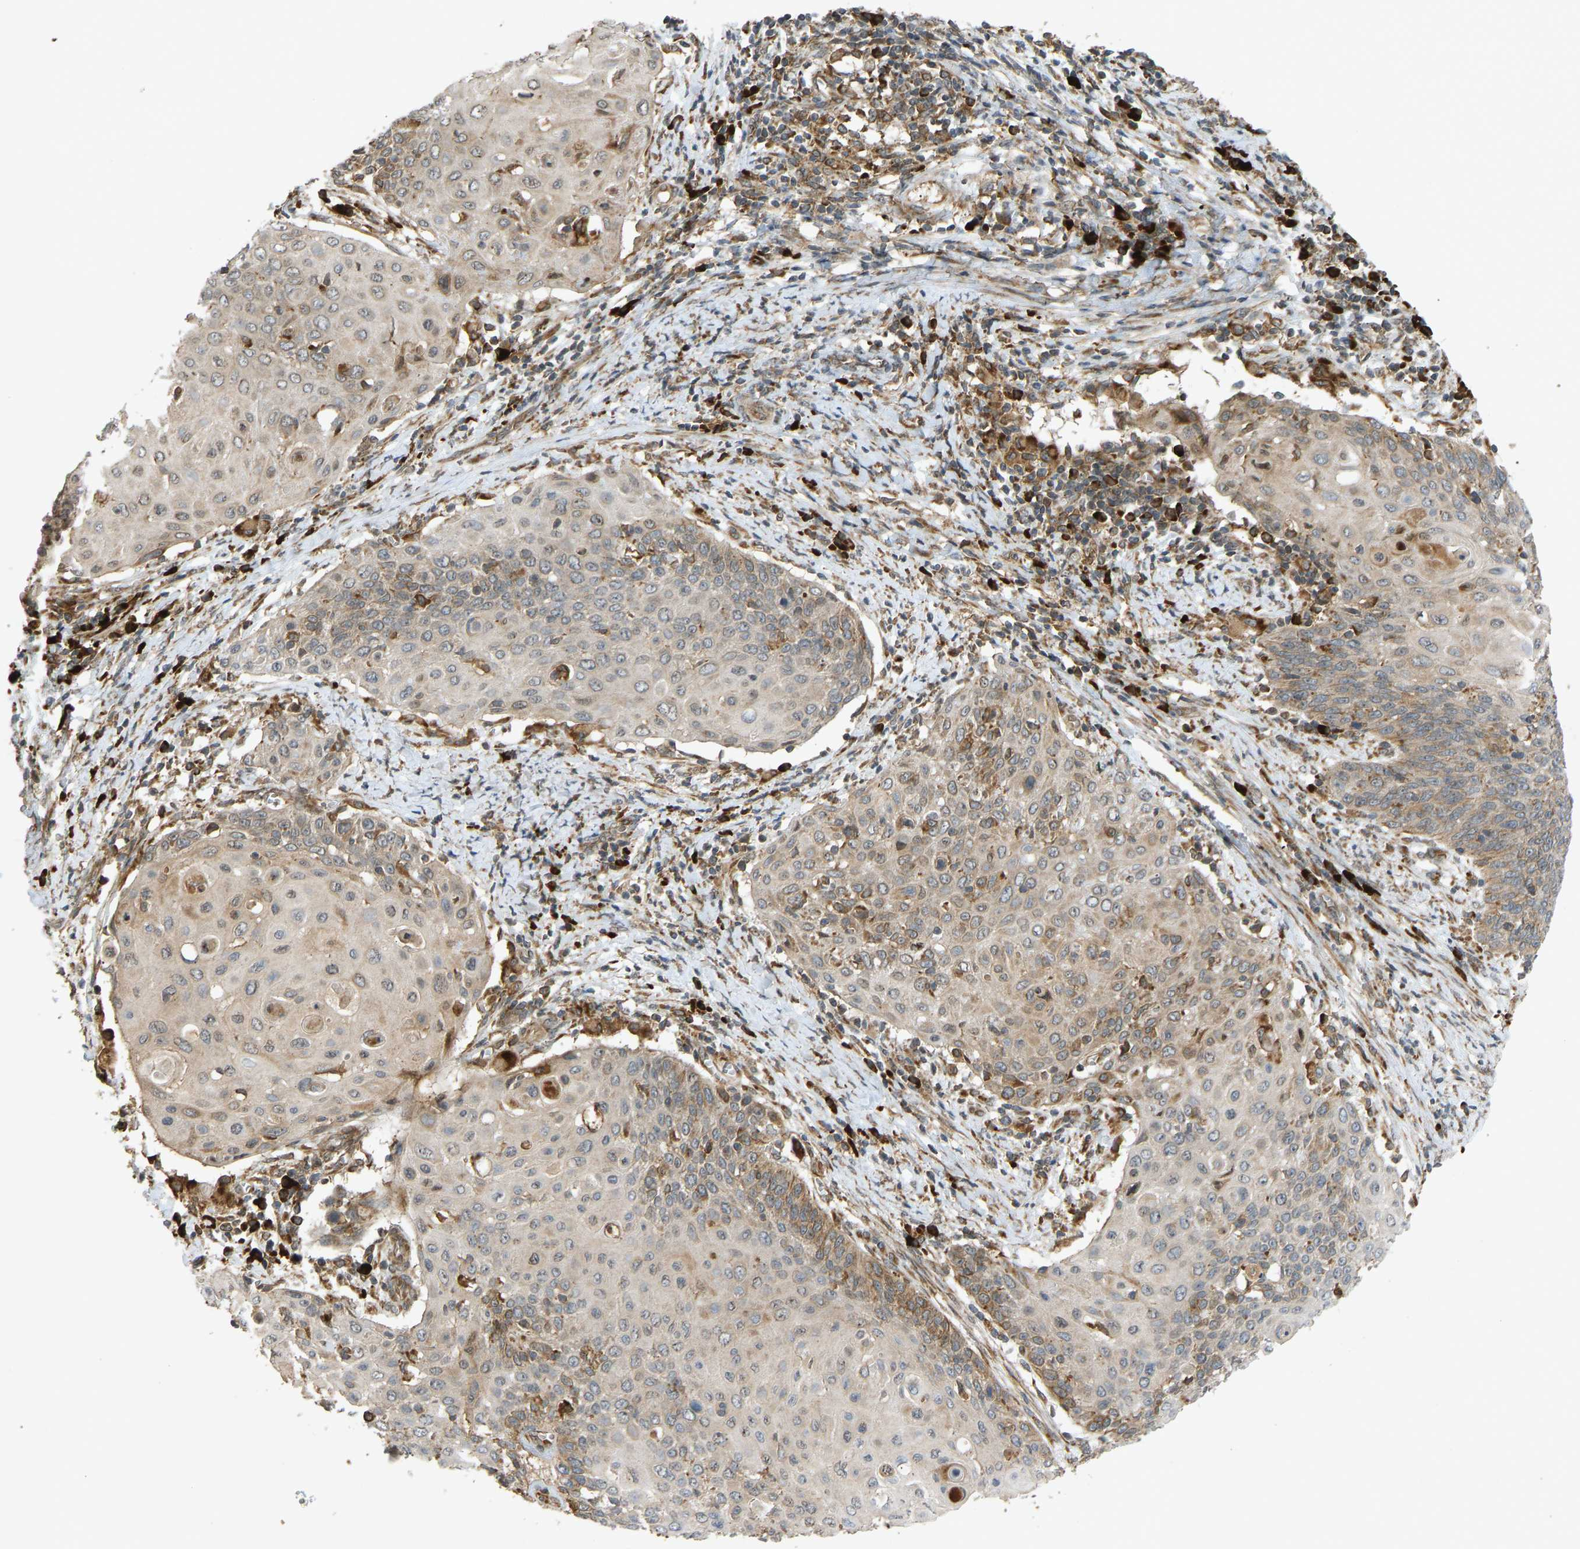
{"staining": {"intensity": "moderate", "quantity": ">75%", "location": "cytoplasmic/membranous"}, "tissue": "cervical cancer", "cell_type": "Tumor cells", "image_type": "cancer", "snomed": [{"axis": "morphology", "description": "Squamous cell carcinoma, NOS"}, {"axis": "topography", "description": "Cervix"}], "caption": "Tumor cells exhibit medium levels of moderate cytoplasmic/membranous expression in approximately >75% of cells in human cervical cancer.", "gene": "RPN2", "patient": {"sex": "female", "age": 39}}